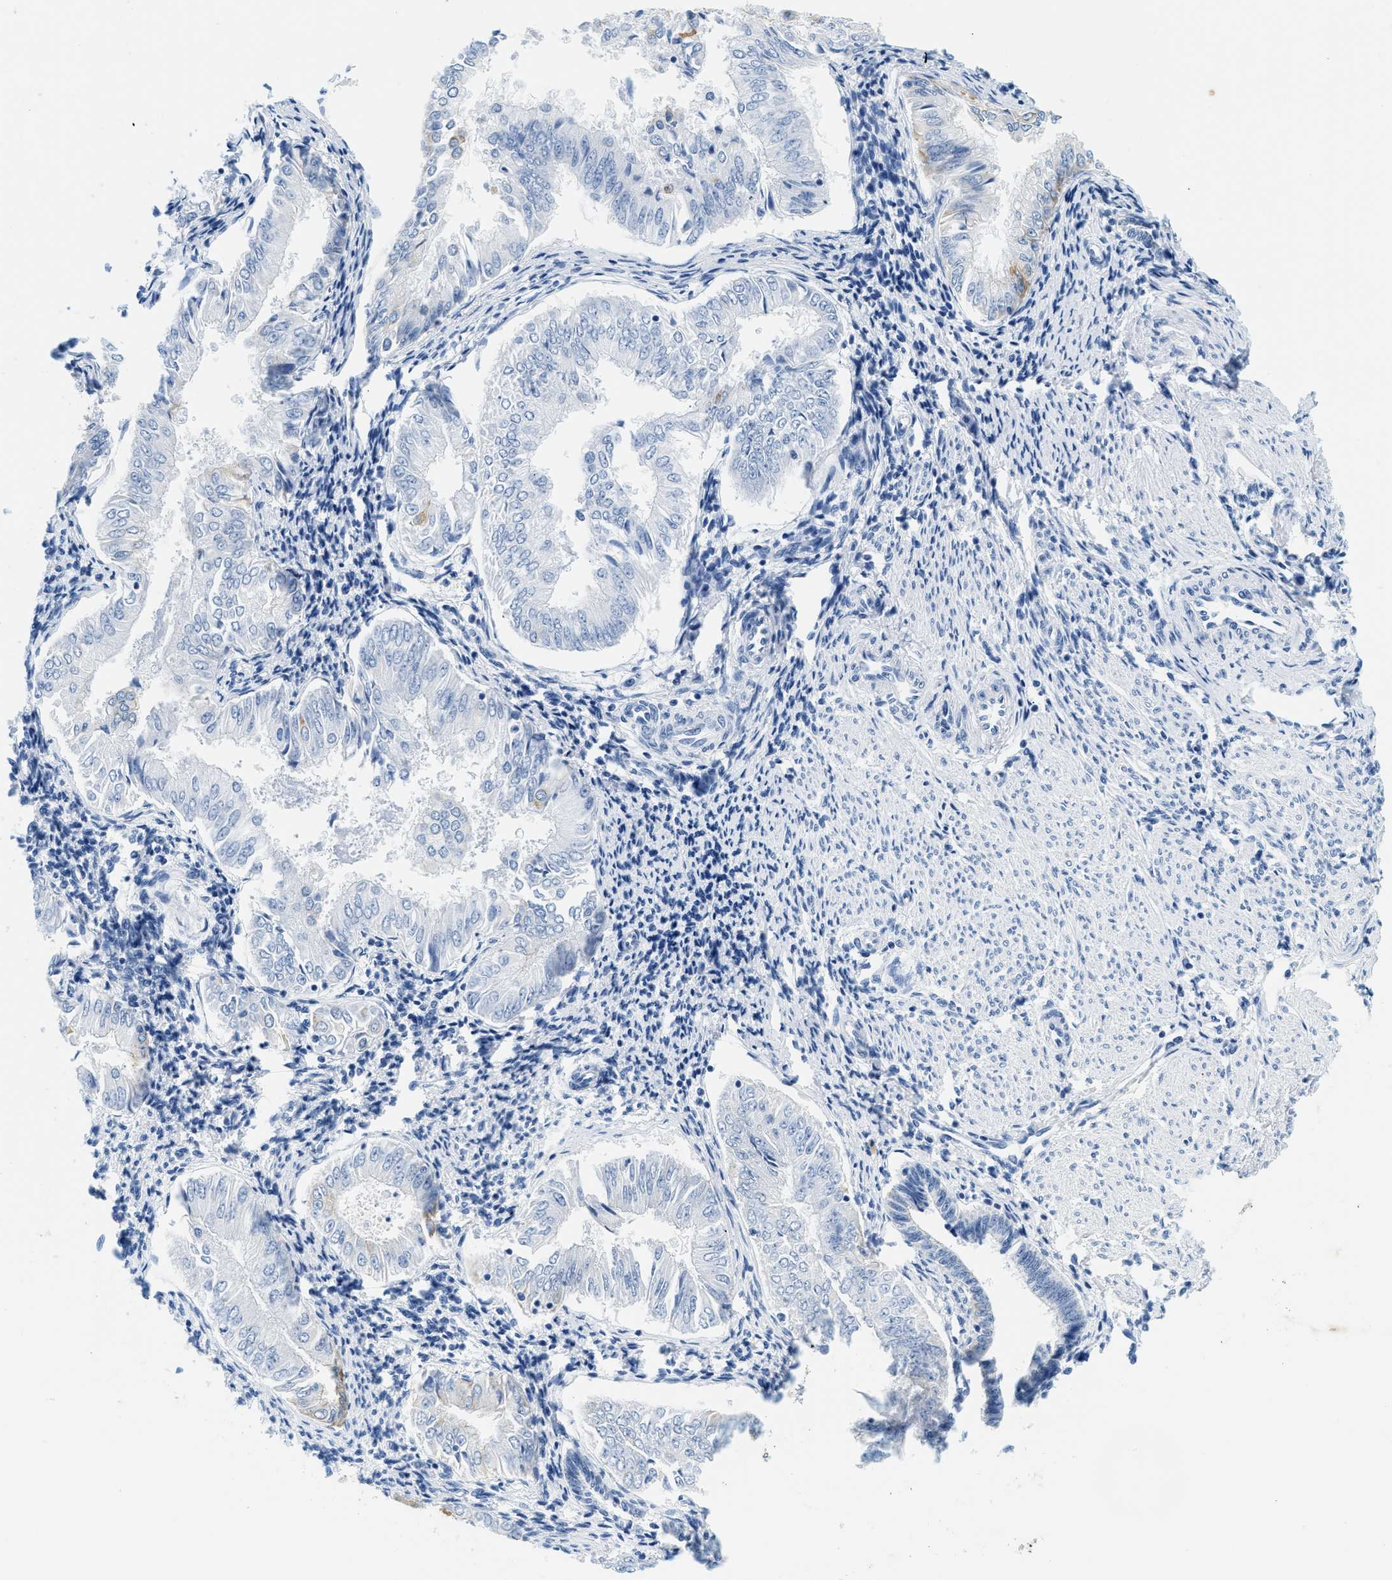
{"staining": {"intensity": "negative", "quantity": "none", "location": "none"}, "tissue": "endometrial cancer", "cell_type": "Tumor cells", "image_type": "cancer", "snomed": [{"axis": "morphology", "description": "Adenocarcinoma, NOS"}, {"axis": "topography", "description": "Endometrium"}], "caption": "Immunohistochemical staining of human endometrial cancer demonstrates no significant expression in tumor cells.", "gene": "STXBP2", "patient": {"sex": "female", "age": 53}}